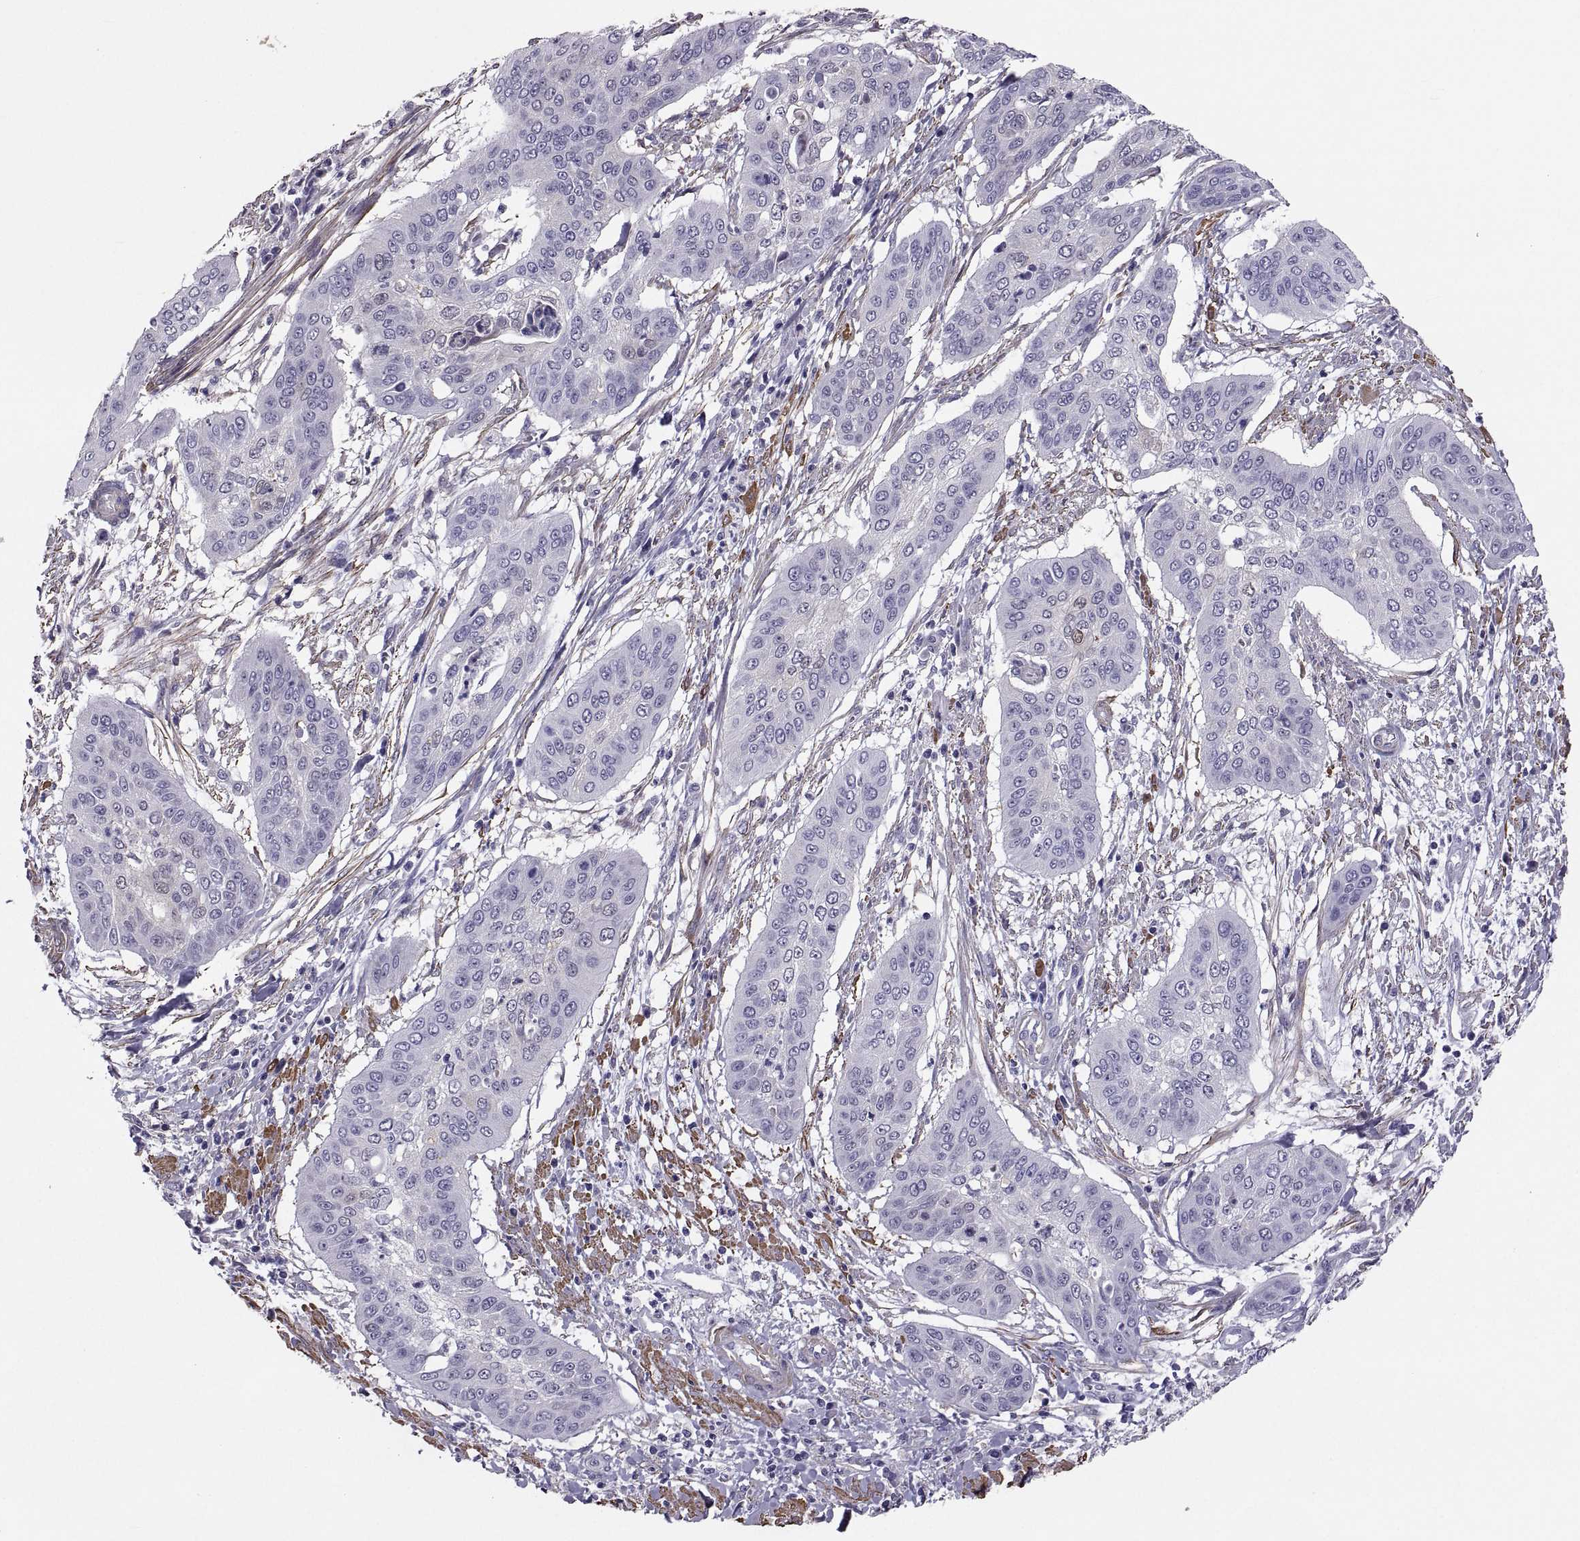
{"staining": {"intensity": "negative", "quantity": "none", "location": "none"}, "tissue": "cervical cancer", "cell_type": "Tumor cells", "image_type": "cancer", "snomed": [{"axis": "morphology", "description": "Squamous cell carcinoma, NOS"}, {"axis": "topography", "description": "Cervix"}], "caption": "This is a image of immunohistochemistry (IHC) staining of cervical cancer, which shows no positivity in tumor cells. (DAB (3,3'-diaminobenzidine) IHC, high magnification).", "gene": "IGSF1", "patient": {"sex": "female", "age": 39}}